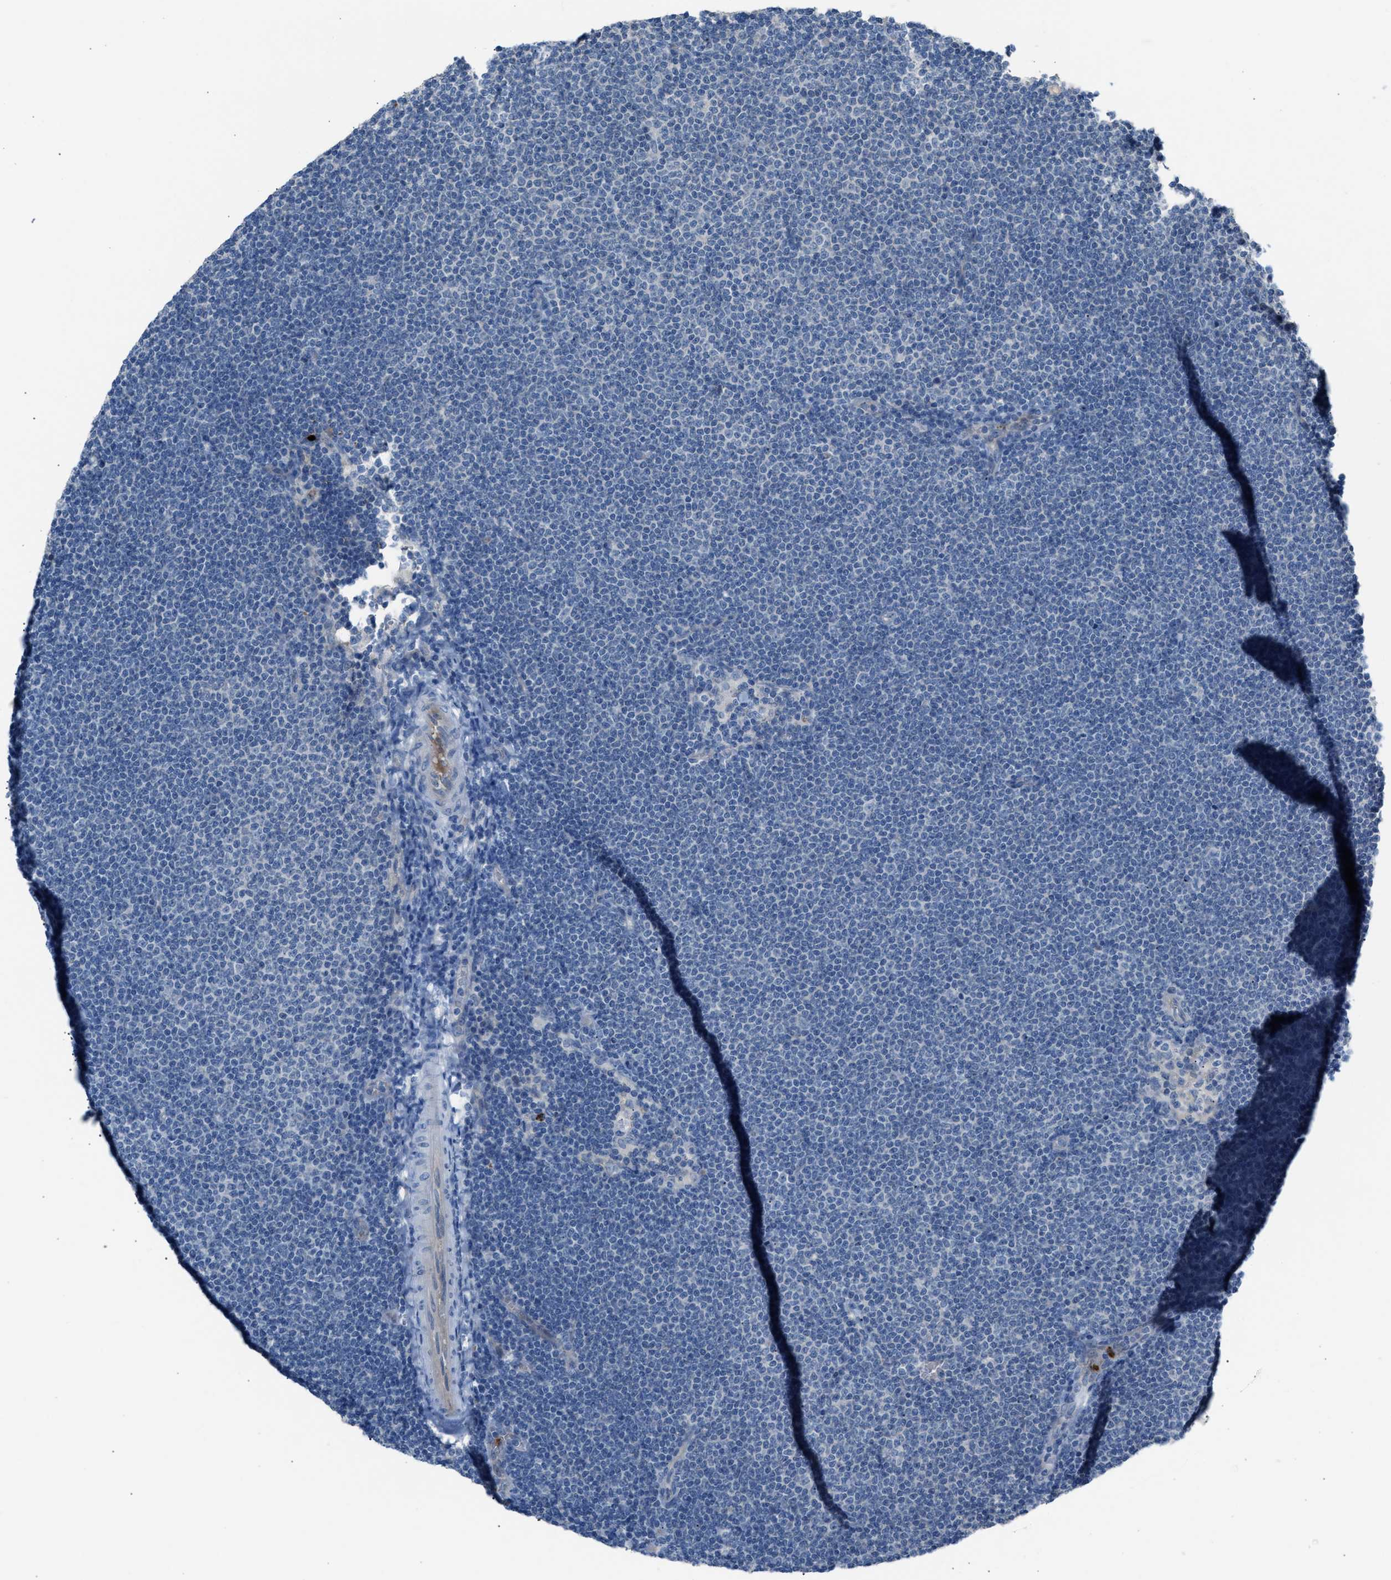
{"staining": {"intensity": "negative", "quantity": "none", "location": "none"}, "tissue": "lymphoma", "cell_type": "Tumor cells", "image_type": "cancer", "snomed": [{"axis": "morphology", "description": "Malignant lymphoma, non-Hodgkin's type, Low grade"}, {"axis": "topography", "description": "Lymph node"}], "caption": "Immunohistochemistry (IHC) histopathology image of malignant lymphoma, non-Hodgkin's type (low-grade) stained for a protein (brown), which exhibits no staining in tumor cells.", "gene": "CFAP77", "patient": {"sex": "female", "age": 53}}